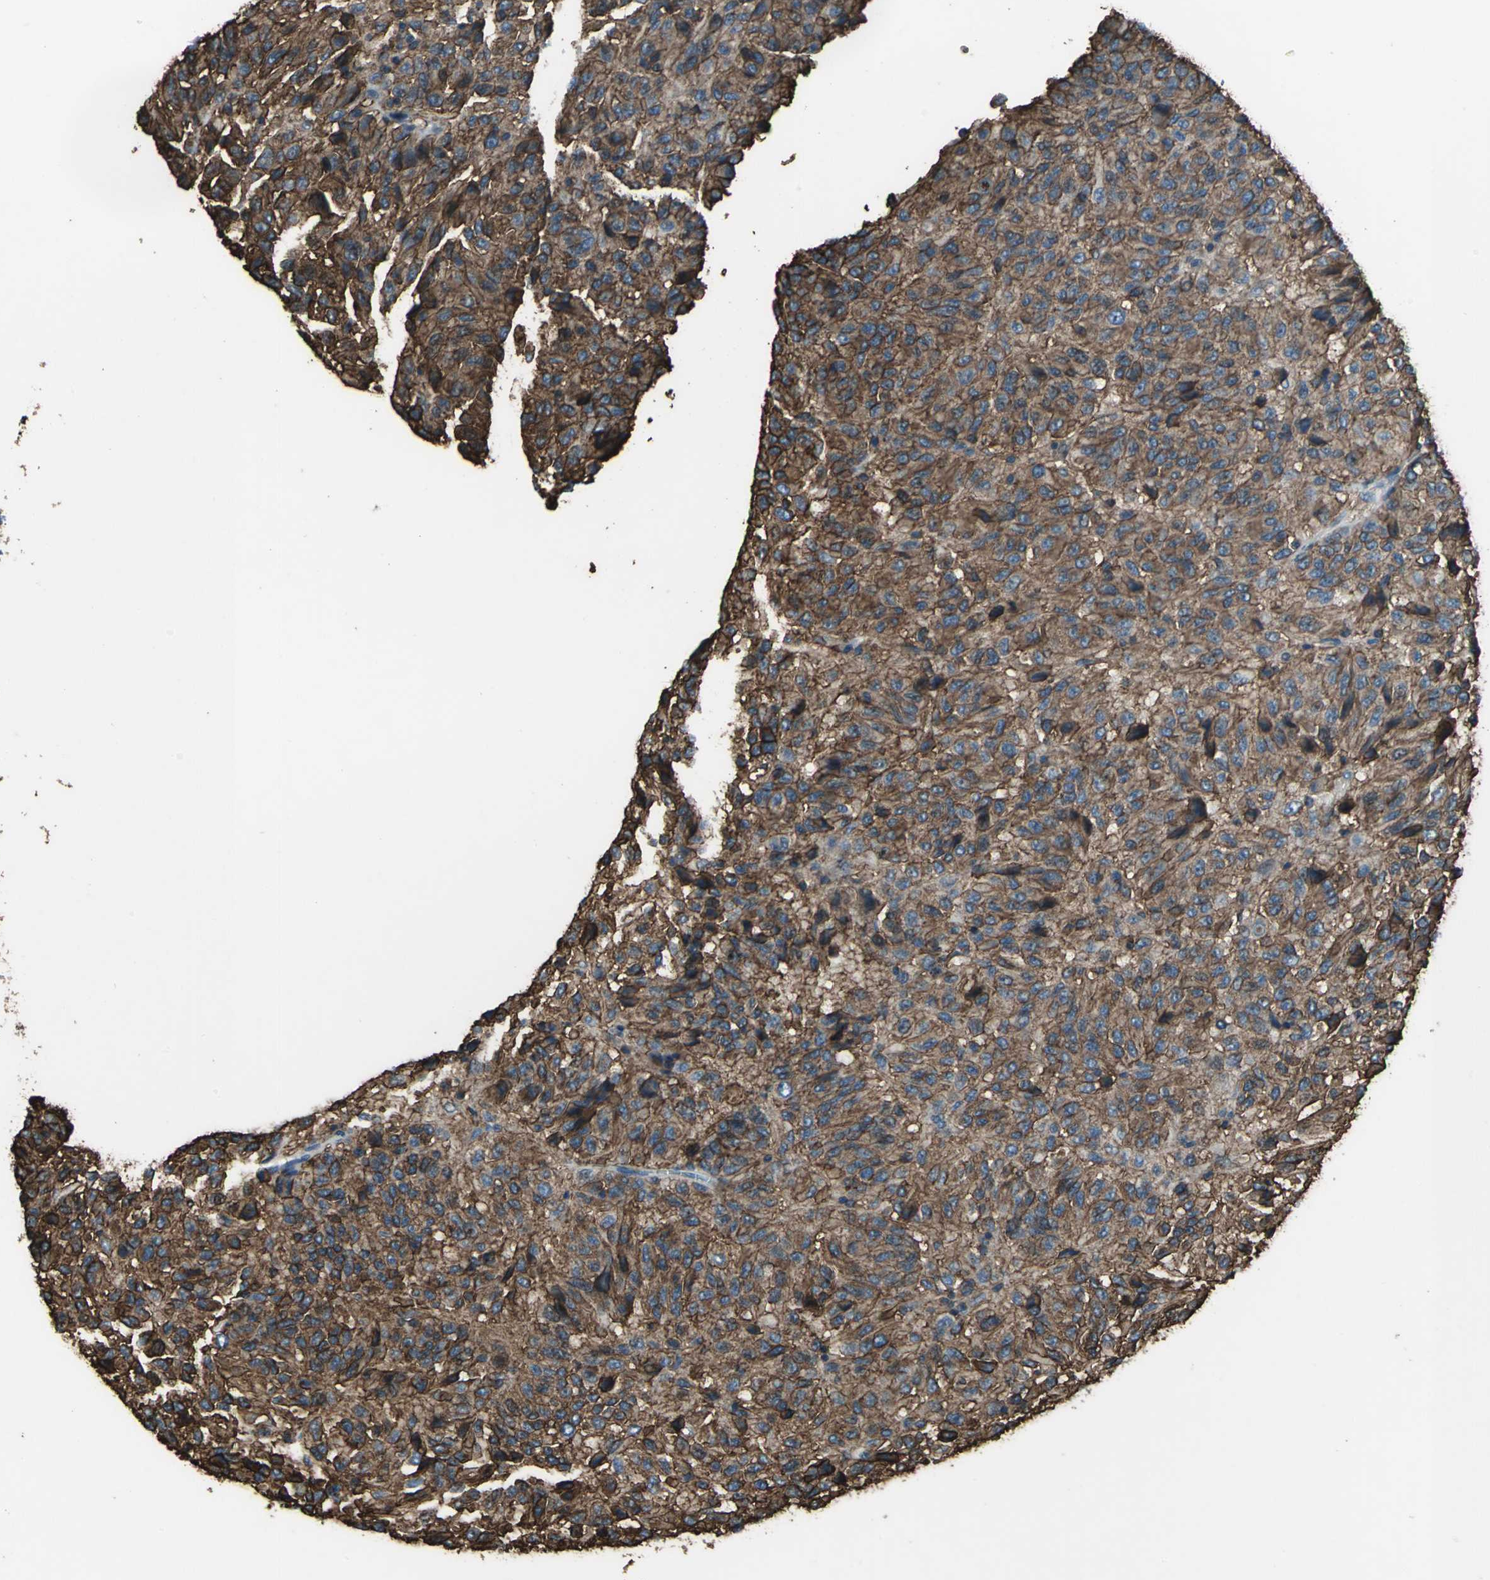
{"staining": {"intensity": "strong", "quantity": ">75%", "location": "cytoplasmic/membranous"}, "tissue": "melanoma", "cell_type": "Tumor cells", "image_type": "cancer", "snomed": [{"axis": "morphology", "description": "Malignant melanoma, Metastatic site"}, {"axis": "topography", "description": "Lung"}], "caption": "Brown immunohistochemical staining in human malignant melanoma (metastatic site) reveals strong cytoplasmic/membranous positivity in approximately >75% of tumor cells.", "gene": "CD44", "patient": {"sex": "male", "age": 64}}